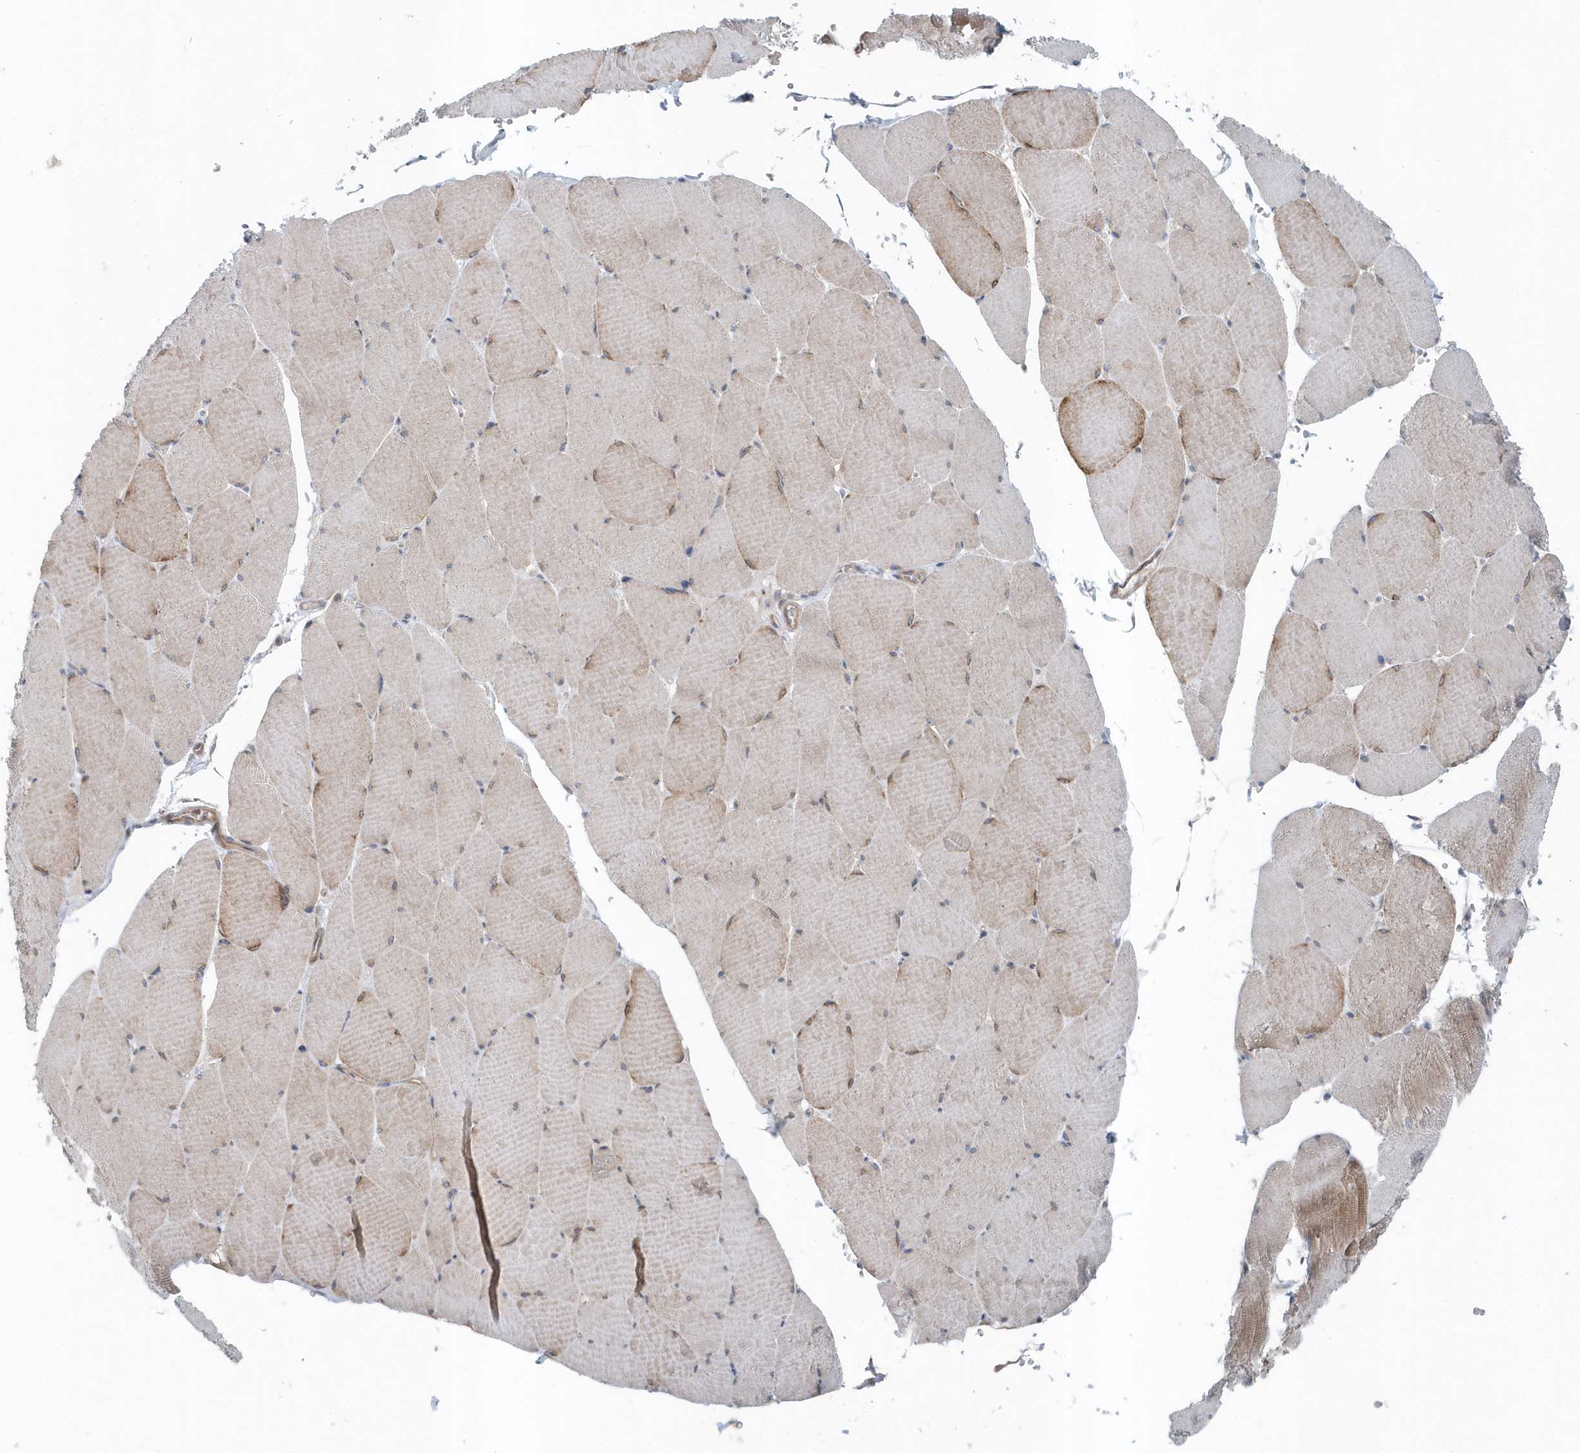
{"staining": {"intensity": "moderate", "quantity": "25%-75%", "location": "cytoplasmic/membranous"}, "tissue": "skeletal muscle", "cell_type": "Myocytes", "image_type": "normal", "snomed": [{"axis": "morphology", "description": "Normal tissue, NOS"}, {"axis": "topography", "description": "Skeletal muscle"}, {"axis": "topography", "description": "Head-Neck"}], "caption": "Immunohistochemistry (IHC) (DAB (3,3'-diaminobenzidine)) staining of unremarkable skeletal muscle shows moderate cytoplasmic/membranous protein positivity in approximately 25%-75% of myocytes.", "gene": "MCC", "patient": {"sex": "male", "age": 66}}